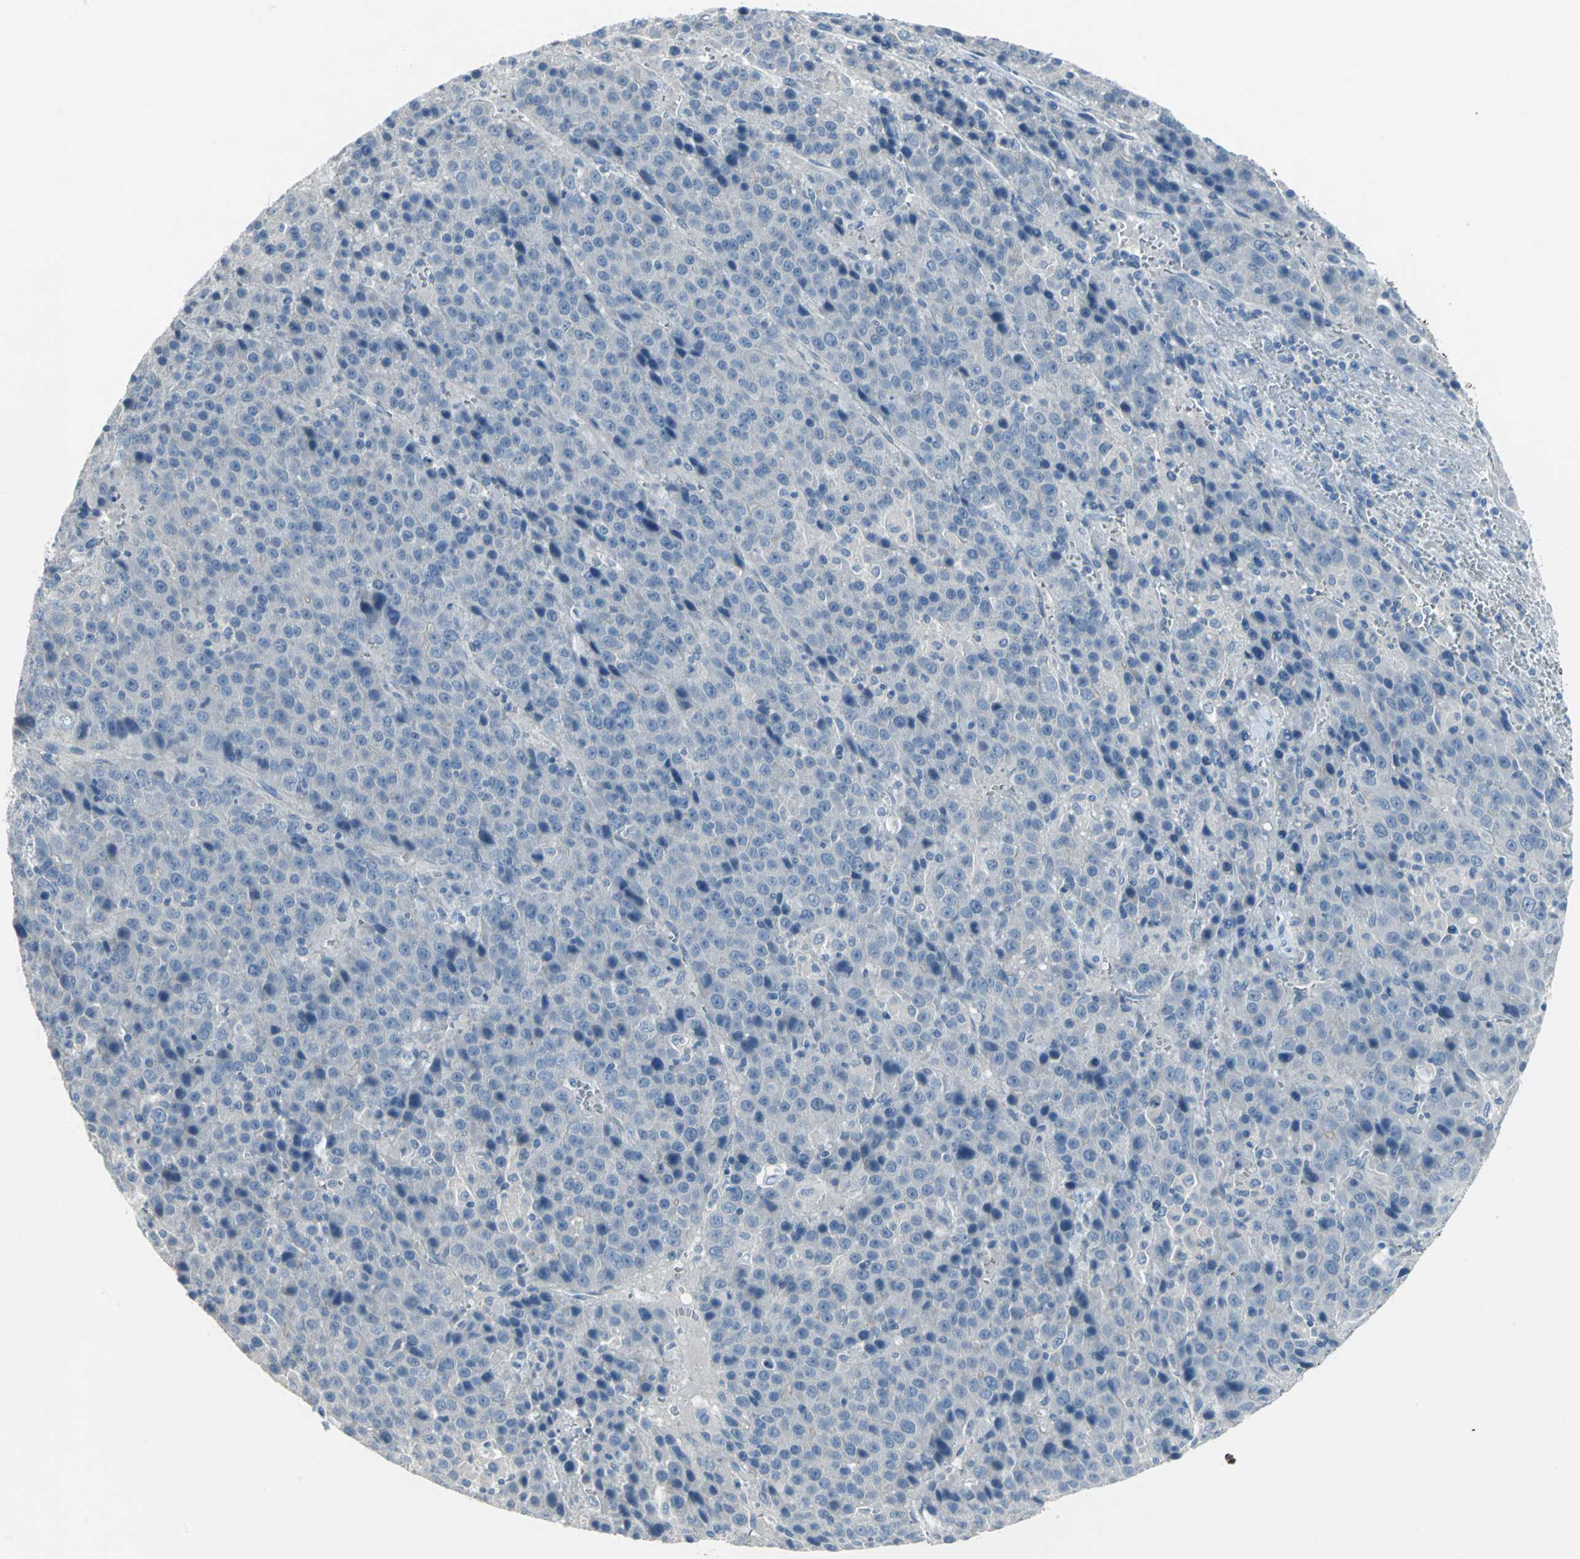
{"staining": {"intensity": "negative", "quantity": "none", "location": "none"}, "tissue": "liver cancer", "cell_type": "Tumor cells", "image_type": "cancer", "snomed": [{"axis": "morphology", "description": "Carcinoma, Hepatocellular, NOS"}, {"axis": "topography", "description": "Liver"}], "caption": "High magnification brightfield microscopy of hepatocellular carcinoma (liver) stained with DAB (3,3'-diaminobenzidine) (brown) and counterstained with hematoxylin (blue): tumor cells show no significant positivity.", "gene": "PTGDS", "patient": {"sex": "female", "age": 53}}